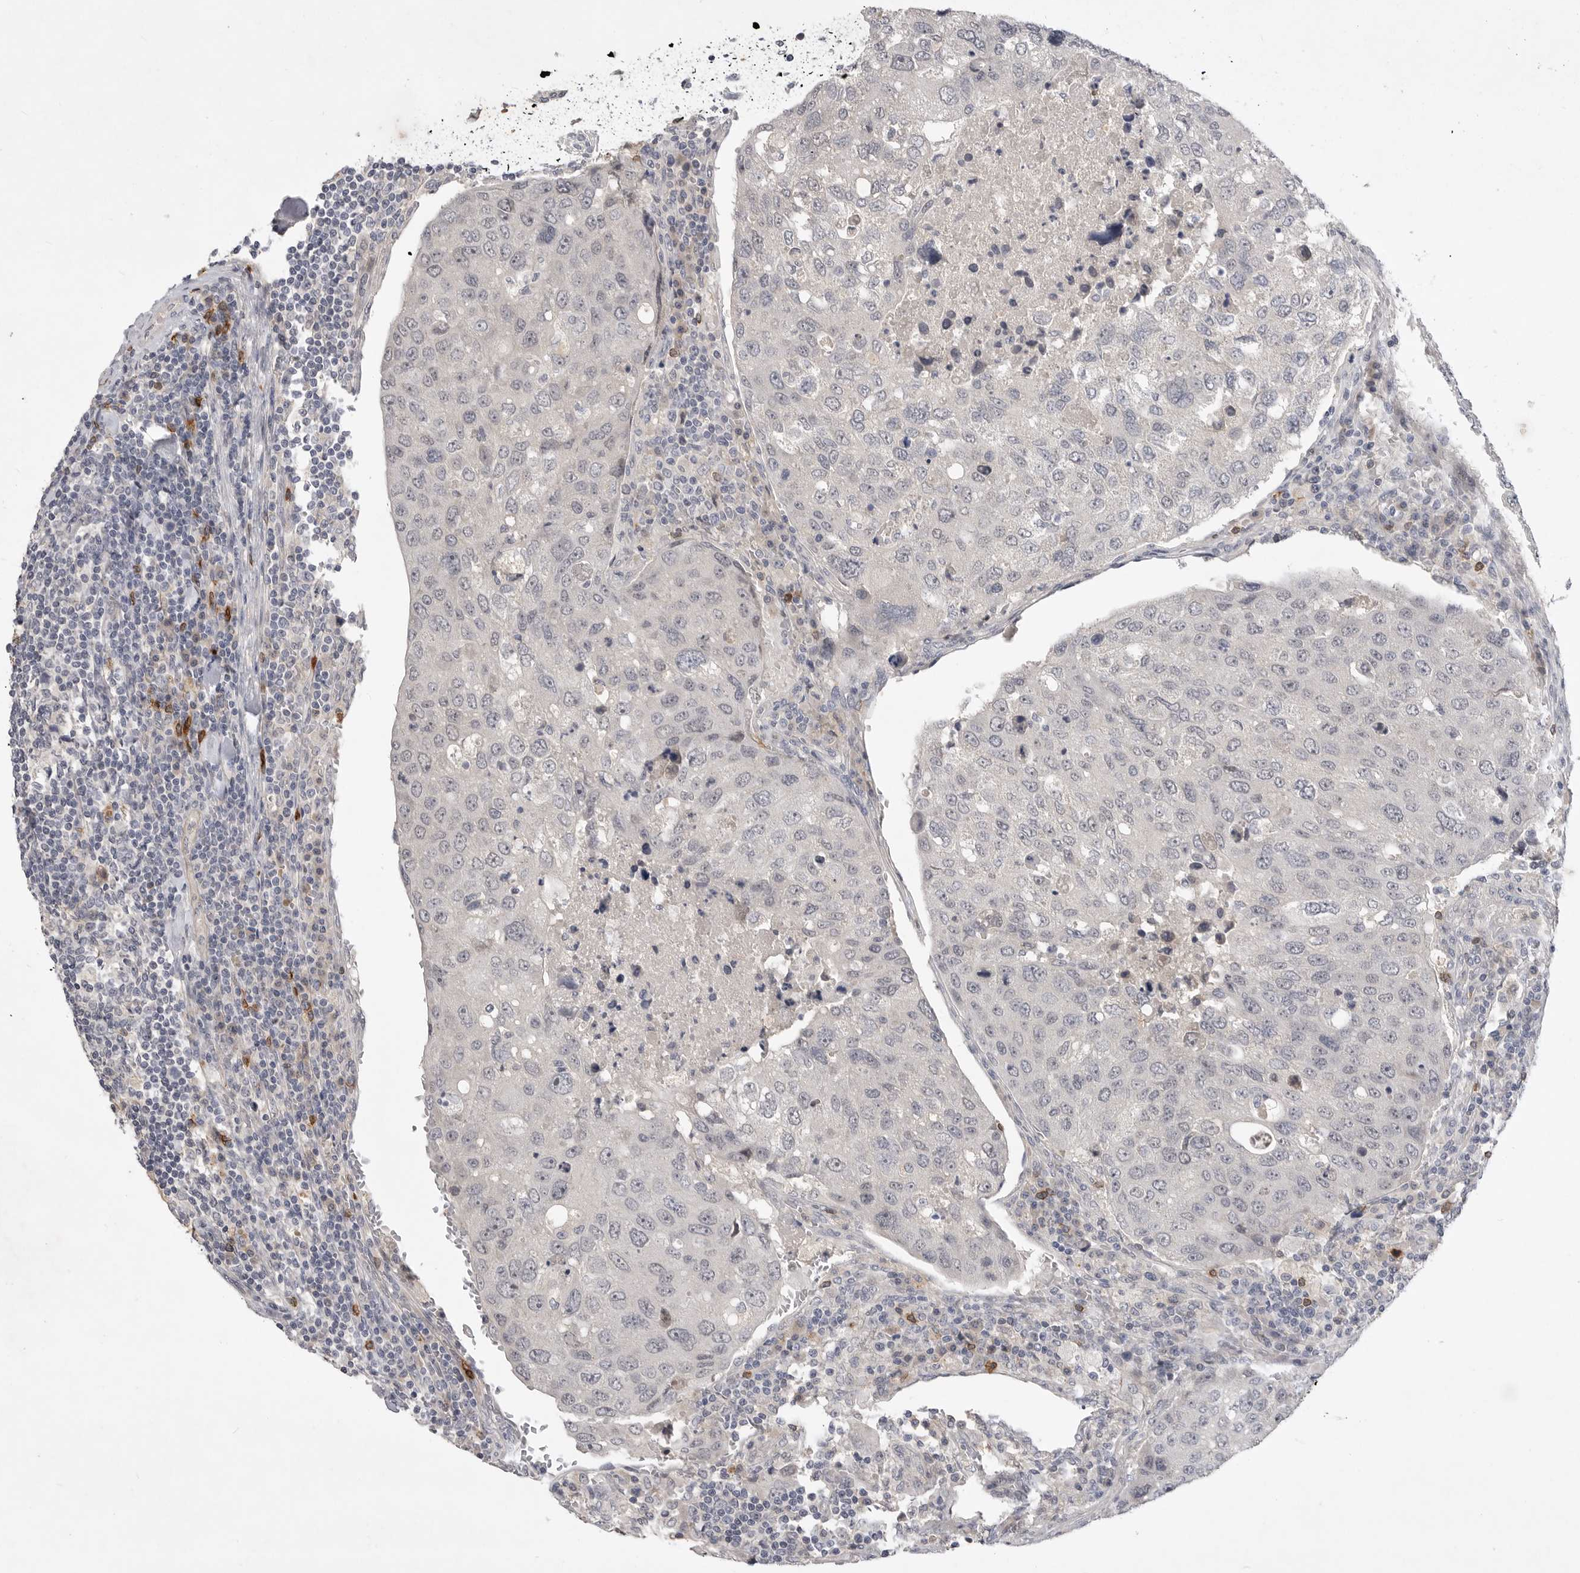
{"staining": {"intensity": "negative", "quantity": "none", "location": "none"}, "tissue": "urothelial cancer", "cell_type": "Tumor cells", "image_type": "cancer", "snomed": [{"axis": "morphology", "description": "Urothelial carcinoma, High grade"}, {"axis": "topography", "description": "Lymph node"}, {"axis": "topography", "description": "Urinary bladder"}], "caption": "High power microscopy micrograph of an immunohistochemistry (IHC) photomicrograph of urothelial cancer, revealing no significant expression in tumor cells.", "gene": "ITGAD", "patient": {"sex": "male", "age": 51}}